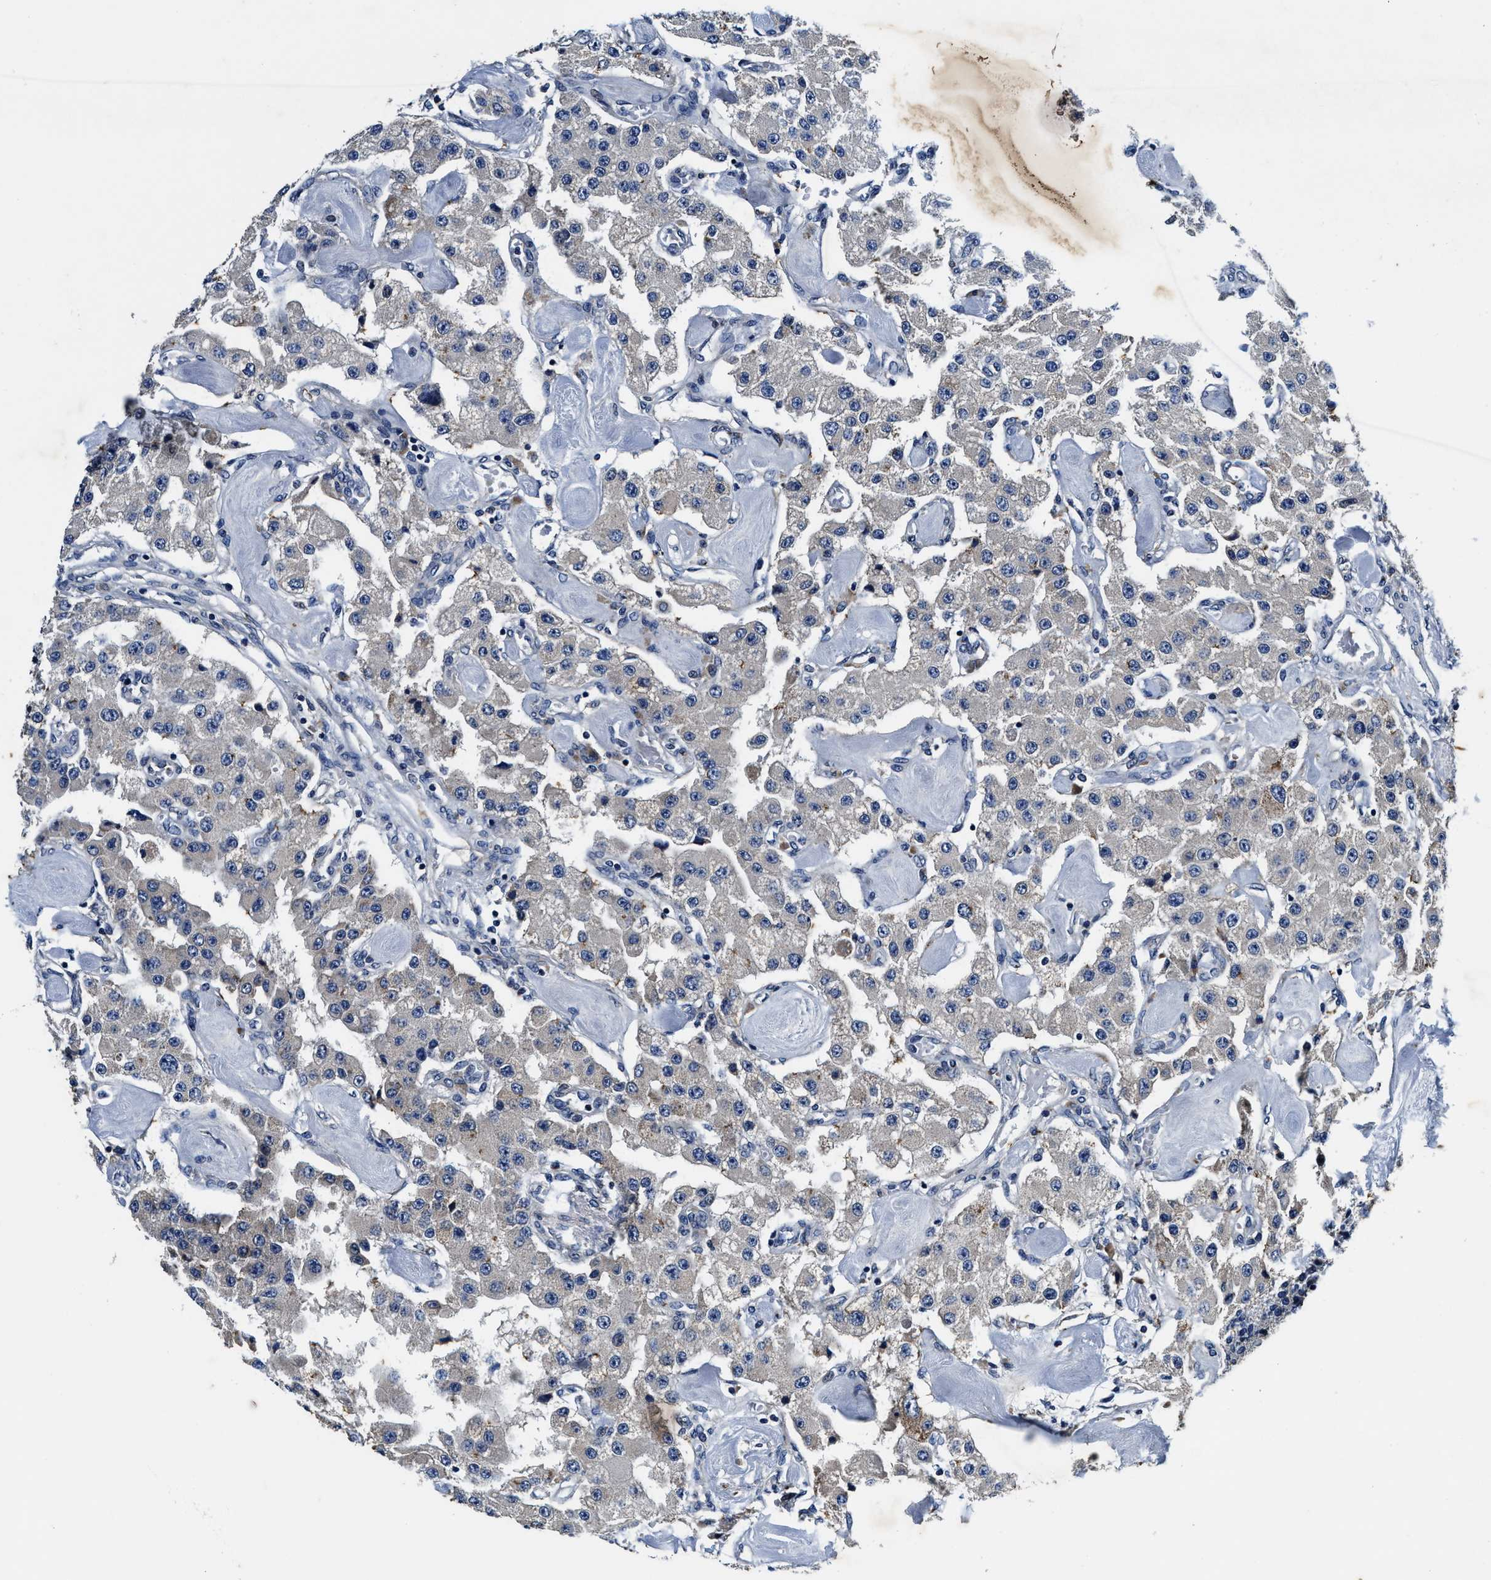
{"staining": {"intensity": "negative", "quantity": "none", "location": "none"}, "tissue": "carcinoid", "cell_type": "Tumor cells", "image_type": "cancer", "snomed": [{"axis": "morphology", "description": "Carcinoid, malignant, NOS"}, {"axis": "topography", "description": "Pancreas"}], "caption": "IHC micrograph of neoplastic tissue: carcinoid (malignant) stained with DAB (3,3'-diaminobenzidine) displays no significant protein positivity in tumor cells.", "gene": "PI4KB", "patient": {"sex": "male", "age": 41}}